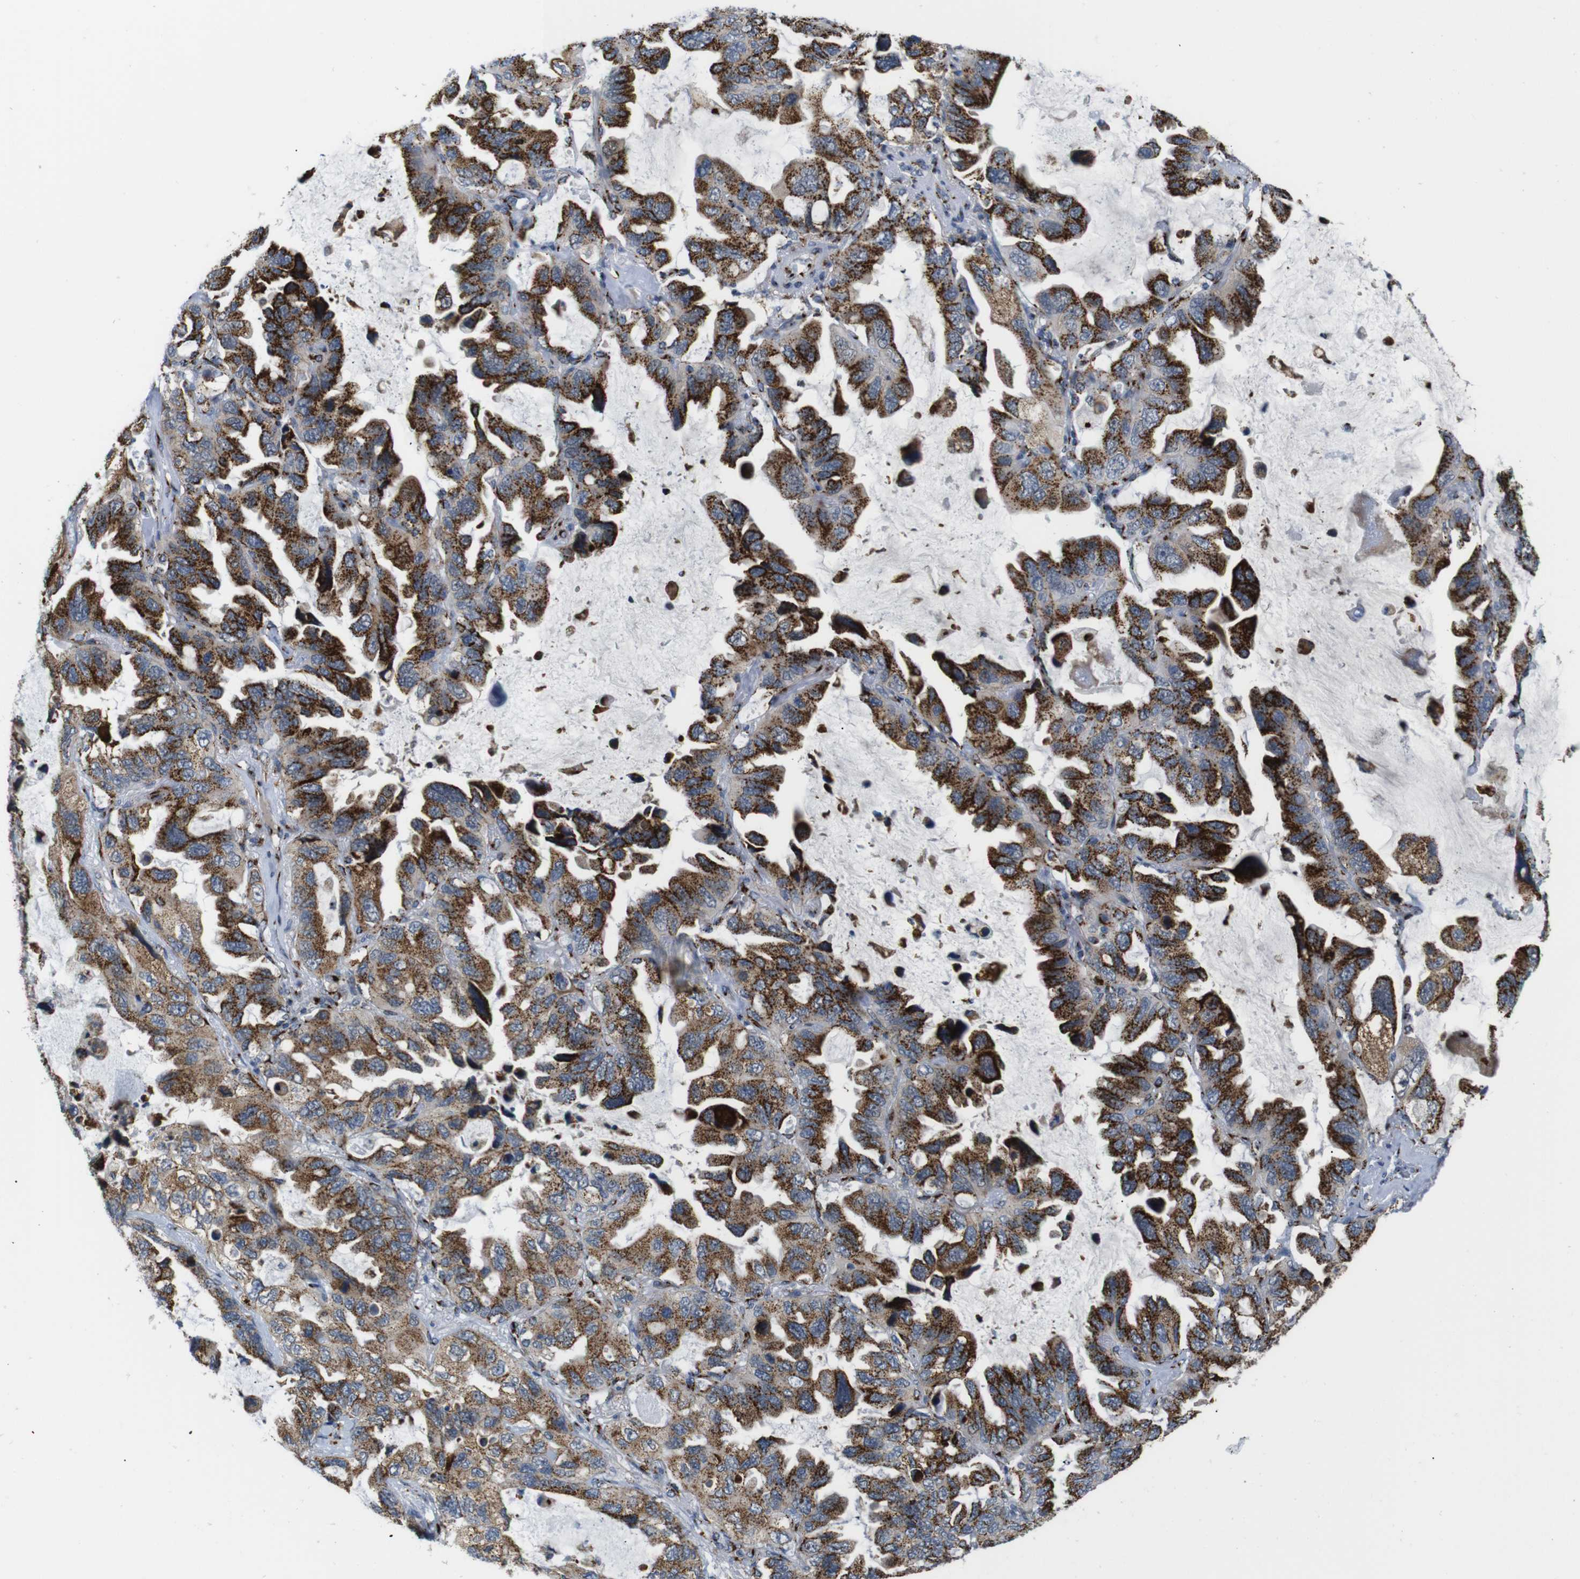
{"staining": {"intensity": "moderate", "quantity": ">75%", "location": "cytoplasmic/membranous"}, "tissue": "lung cancer", "cell_type": "Tumor cells", "image_type": "cancer", "snomed": [{"axis": "morphology", "description": "Squamous cell carcinoma, NOS"}, {"axis": "topography", "description": "Lung"}], "caption": "Immunohistochemical staining of lung cancer (squamous cell carcinoma) displays medium levels of moderate cytoplasmic/membranous protein positivity in approximately >75% of tumor cells. The staining is performed using DAB brown chromogen to label protein expression. The nuclei are counter-stained blue using hematoxylin.", "gene": "TGOLN2", "patient": {"sex": "female", "age": 73}}